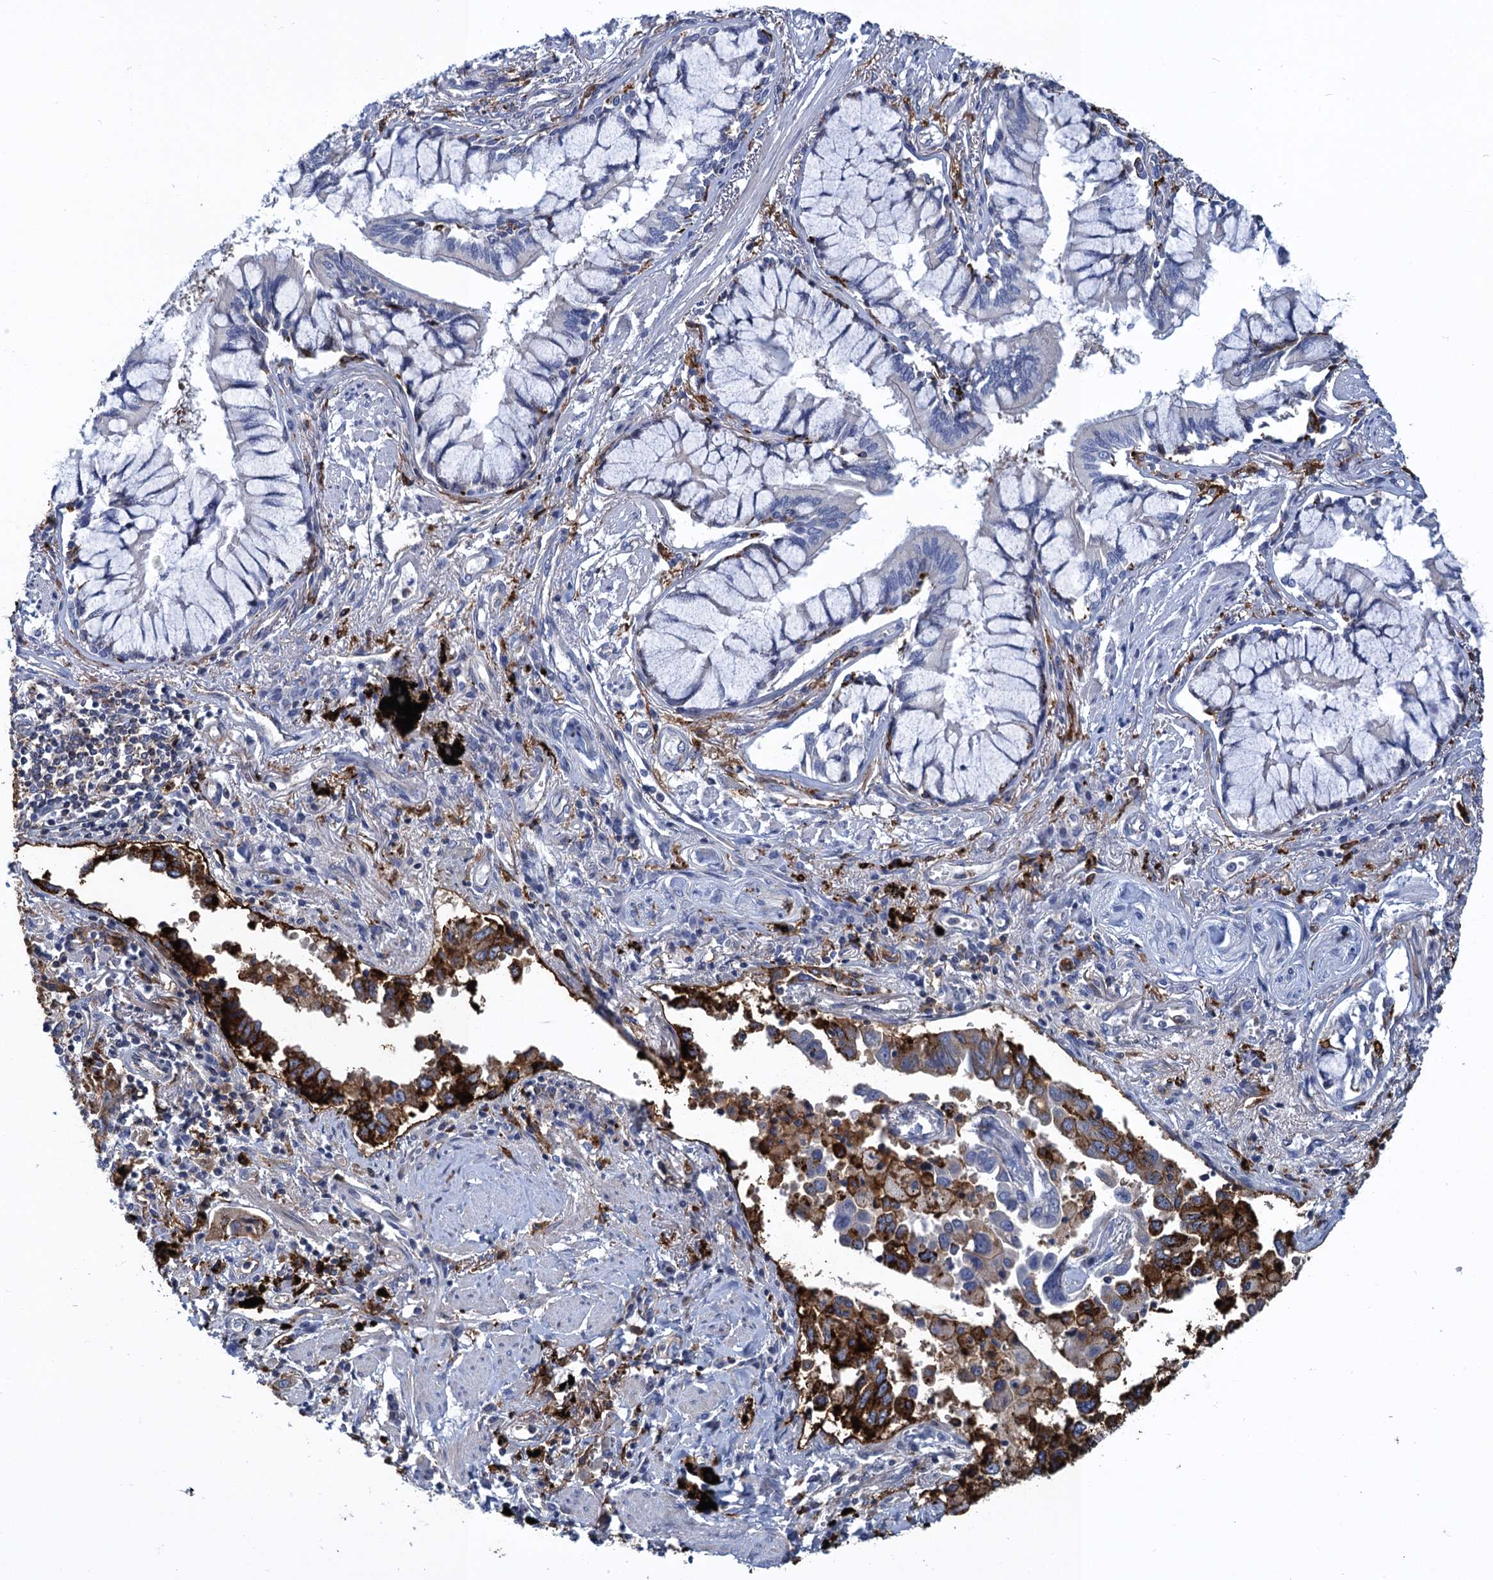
{"staining": {"intensity": "strong", "quantity": ">75%", "location": "cytoplasmic/membranous"}, "tissue": "lung cancer", "cell_type": "Tumor cells", "image_type": "cancer", "snomed": [{"axis": "morphology", "description": "Adenocarcinoma, NOS"}, {"axis": "topography", "description": "Lung"}], "caption": "Lung cancer was stained to show a protein in brown. There is high levels of strong cytoplasmic/membranous staining in approximately >75% of tumor cells. The staining is performed using DAB (3,3'-diaminobenzidine) brown chromogen to label protein expression. The nuclei are counter-stained blue using hematoxylin.", "gene": "DNHD1", "patient": {"sex": "male", "age": 67}}